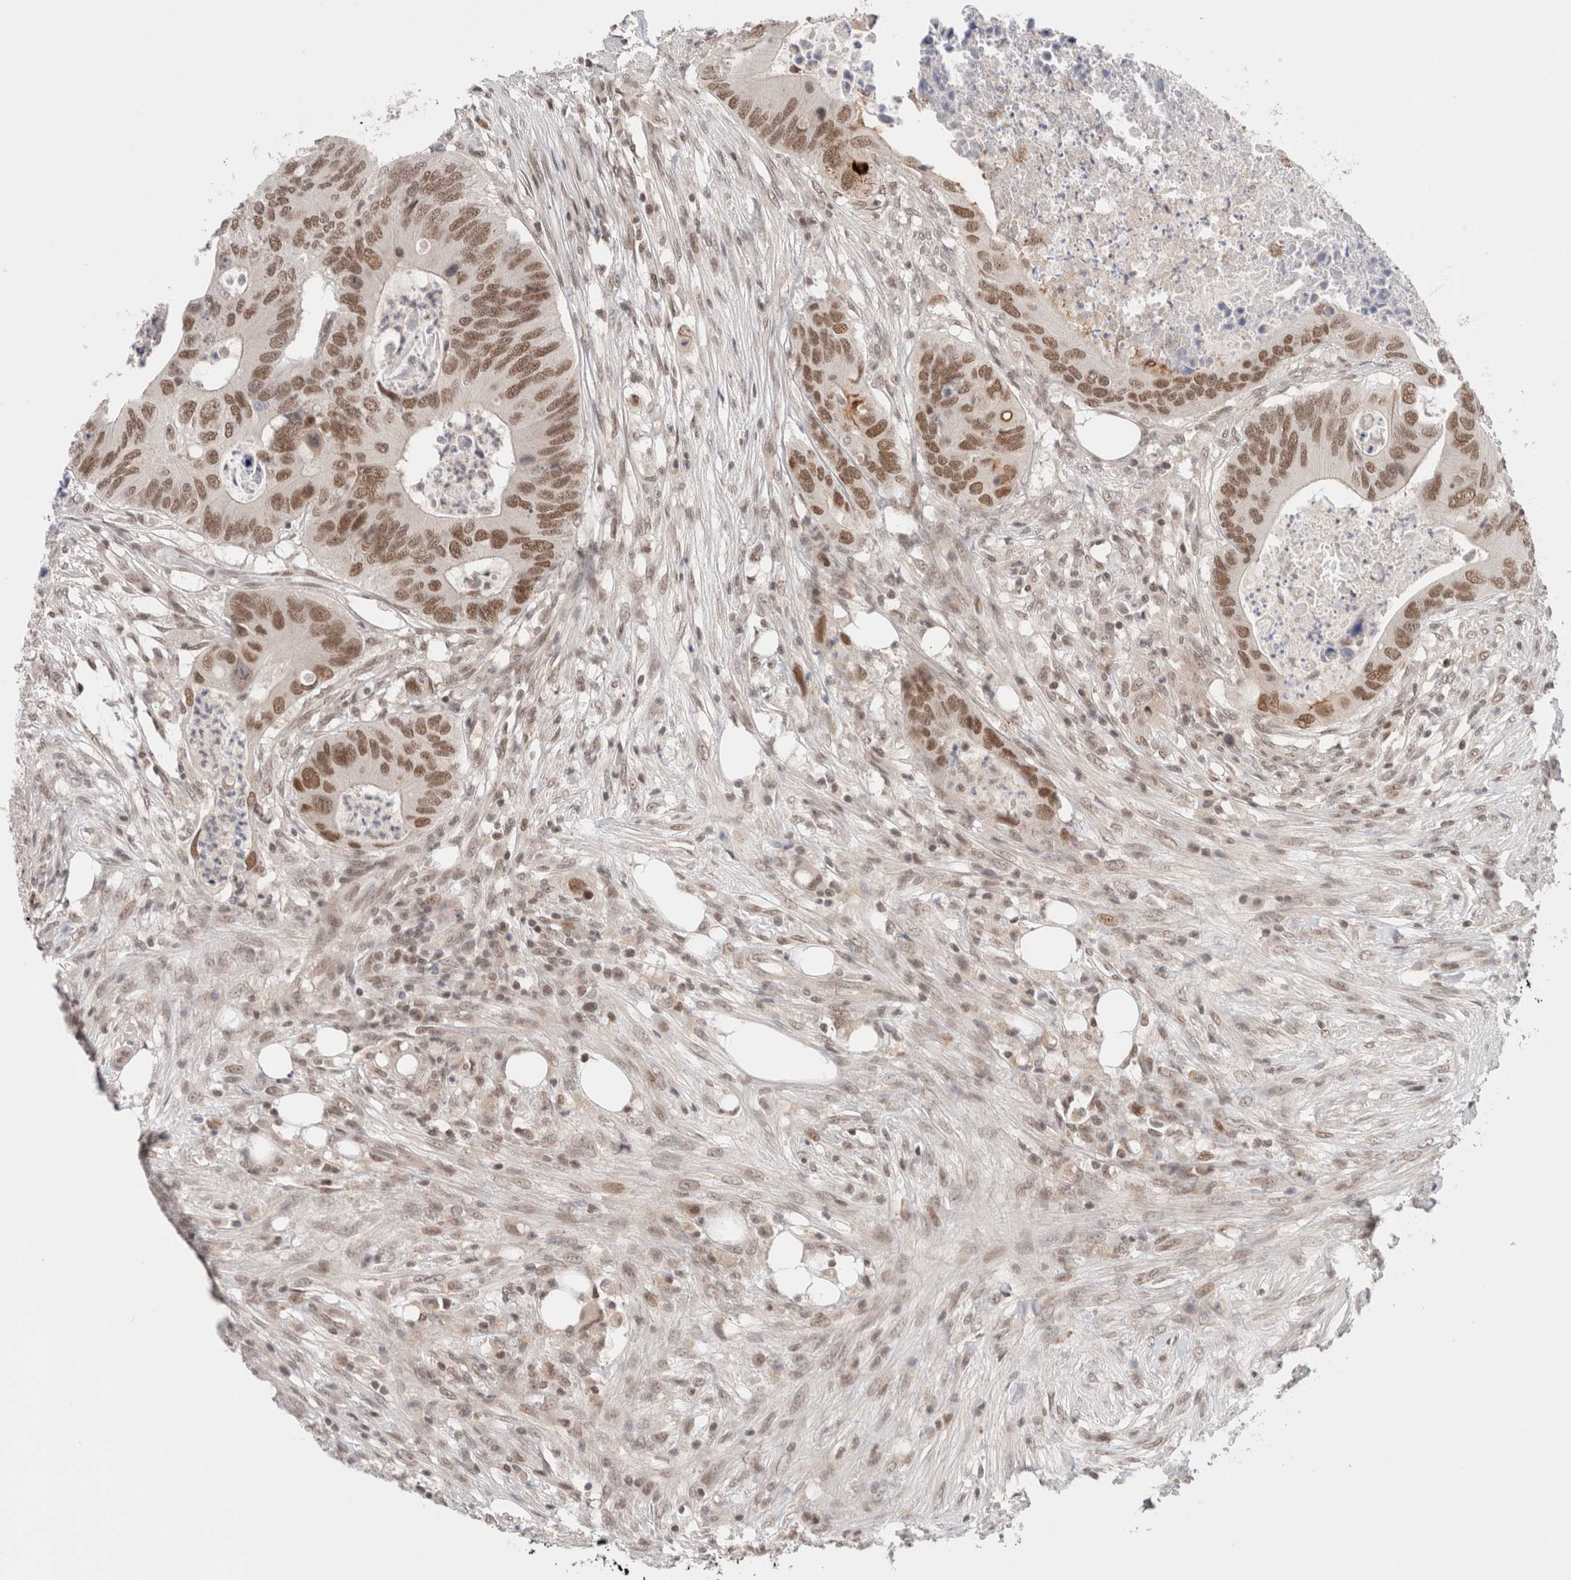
{"staining": {"intensity": "moderate", "quantity": ">75%", "location": "nuclear"}, "tissue": "colorectal cancer", "cell_type": "Tumor cells", "image_type": "cancer", "snomed": [{"axis": "morphology", "description": "Adenocarcinoma, NOS"}, {"axis": "topography", "description": "Colon"}], "caption": "Immunohistochemistry staining of adenocarcinoma (colorectal), which demonstrates medium levels of moderate nuclear positivity in approximately >75% of tumor cells indicating moderate nuclear protein staining. The staining was performed using DAB (3,3'-diaminobenzidine) (brown) for protein detection and nuclei were counterstained in hematoxylin (blue).", "gene": "GATAD2A", "patient": {"sex": "male", "age": 71}}